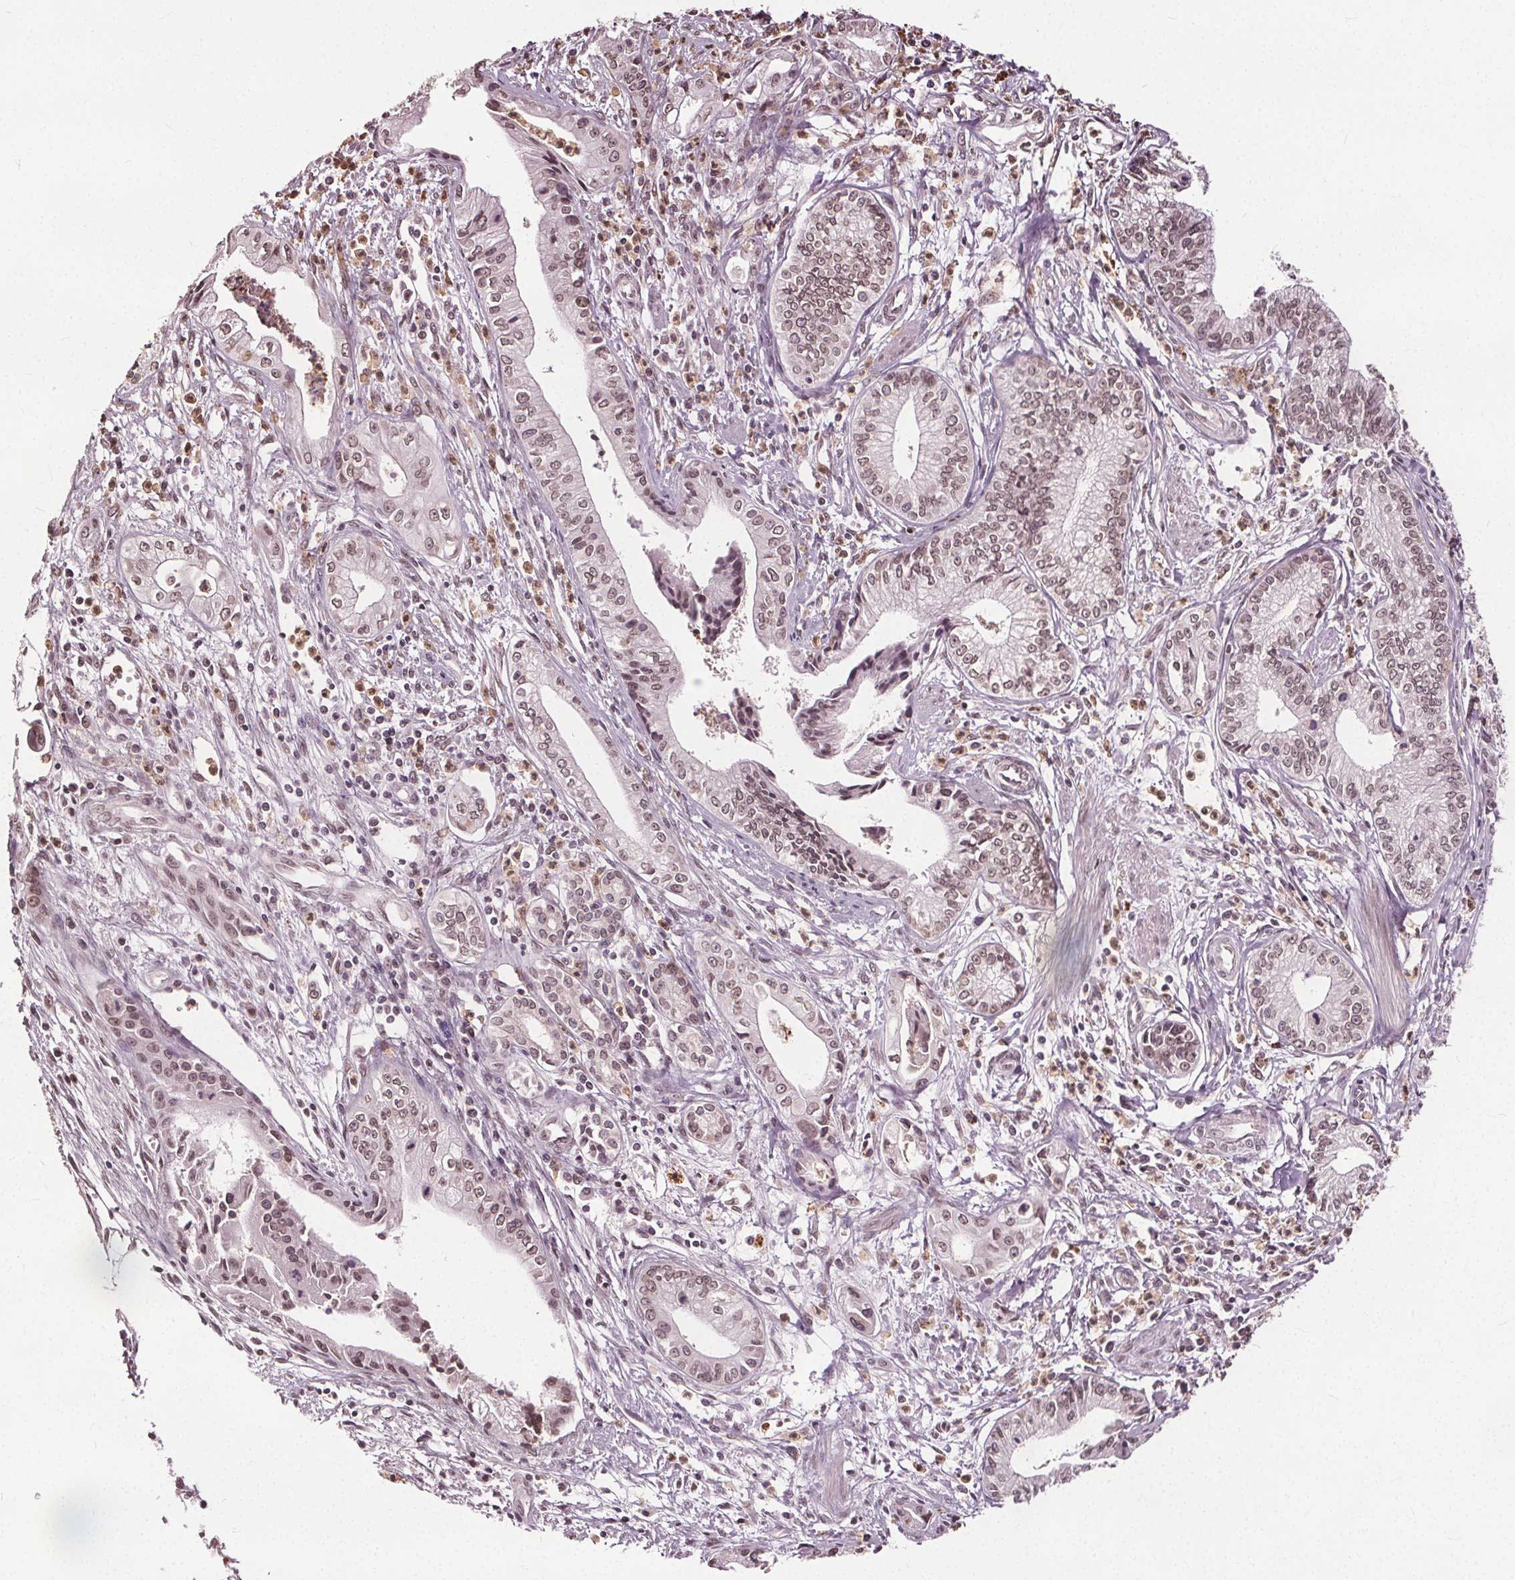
{"staining": {"intensity": "weak", "quantity": "25%-75%", "location": "cytoplasmic/membranous,nuclear"}, "tissue": "pancreatic cancer", "cell_type": "Tumor cells", "image_type": "cancer", "snomed": [{"axis": "morphology", "description": "Adenocarcinoma, NOS"}, {"axis": "topography", "description": "Pancreas"}], "caption": "High-magnification brightfield microscopy of pancreatic cancer (adenocarcinoma) stained with DAB (brown) and counterstained with hematoxylin (blue). tumor cells exhibit weak cytoplasmic/membranous and nuclear expression is present in about25%-75% of cells.", "gene": "TTC39C", "patient": {"sex": "female", "age": 65}}